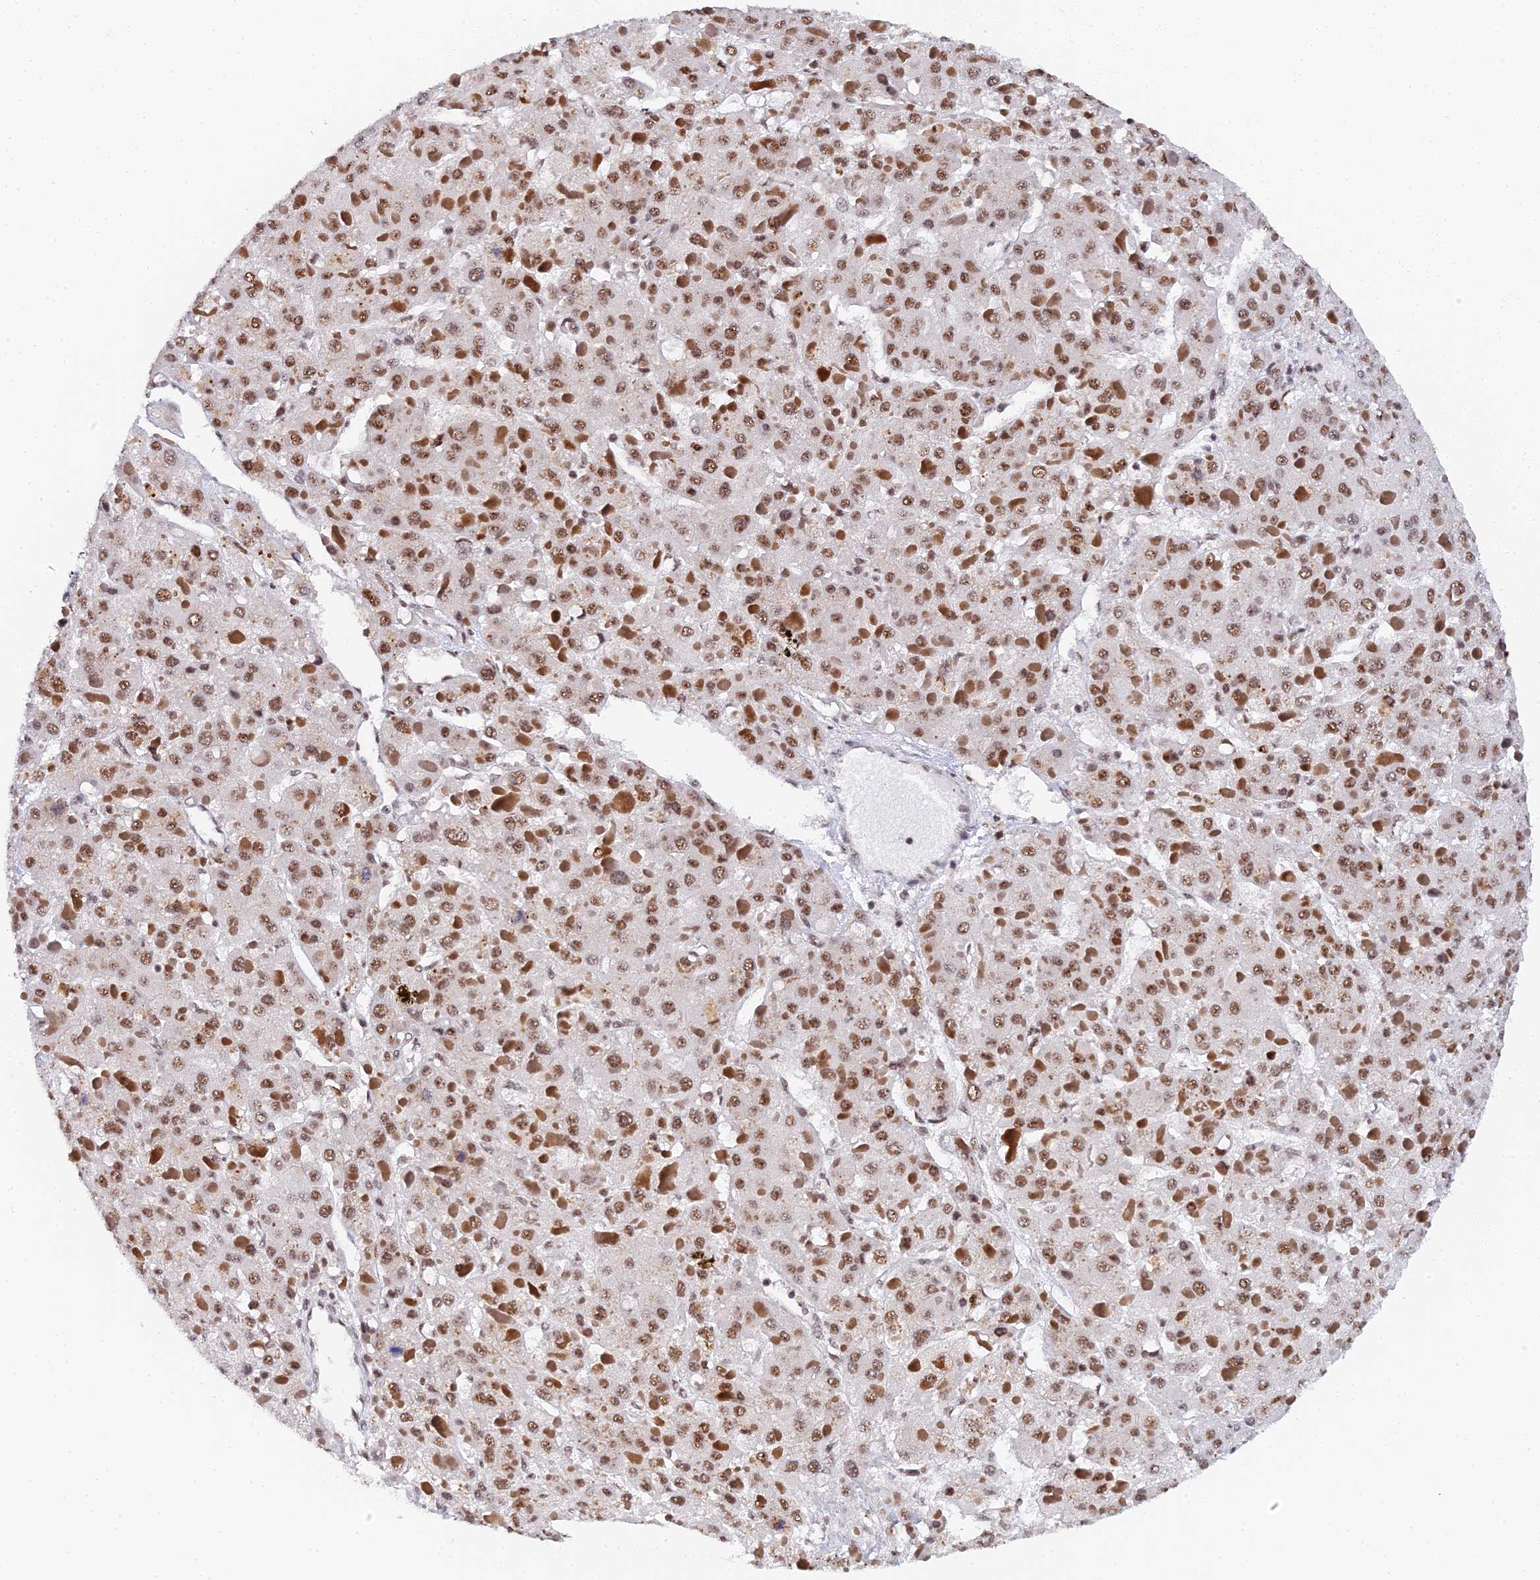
{"staining": {"intensity": "moderate", "quantity": ">75%", "location": "nuclear"}, "tissue": "liver cancer", "cell_type": "Tumor cells", "image_type": "cancer", "snomed": [{"axis": "morphology", "description": "Carcinoma, Hepatocellular, NOS"}, {"axis": "topography", "description": "Liver"}], "caption": "Protein expression analysis of human hepatocellular carcinoma (liver) reveals moderate nuclear staining in about >75% of tumor cells.", "gene": "MAGOHB", "patient": {"sex": "female", "age": 73}}